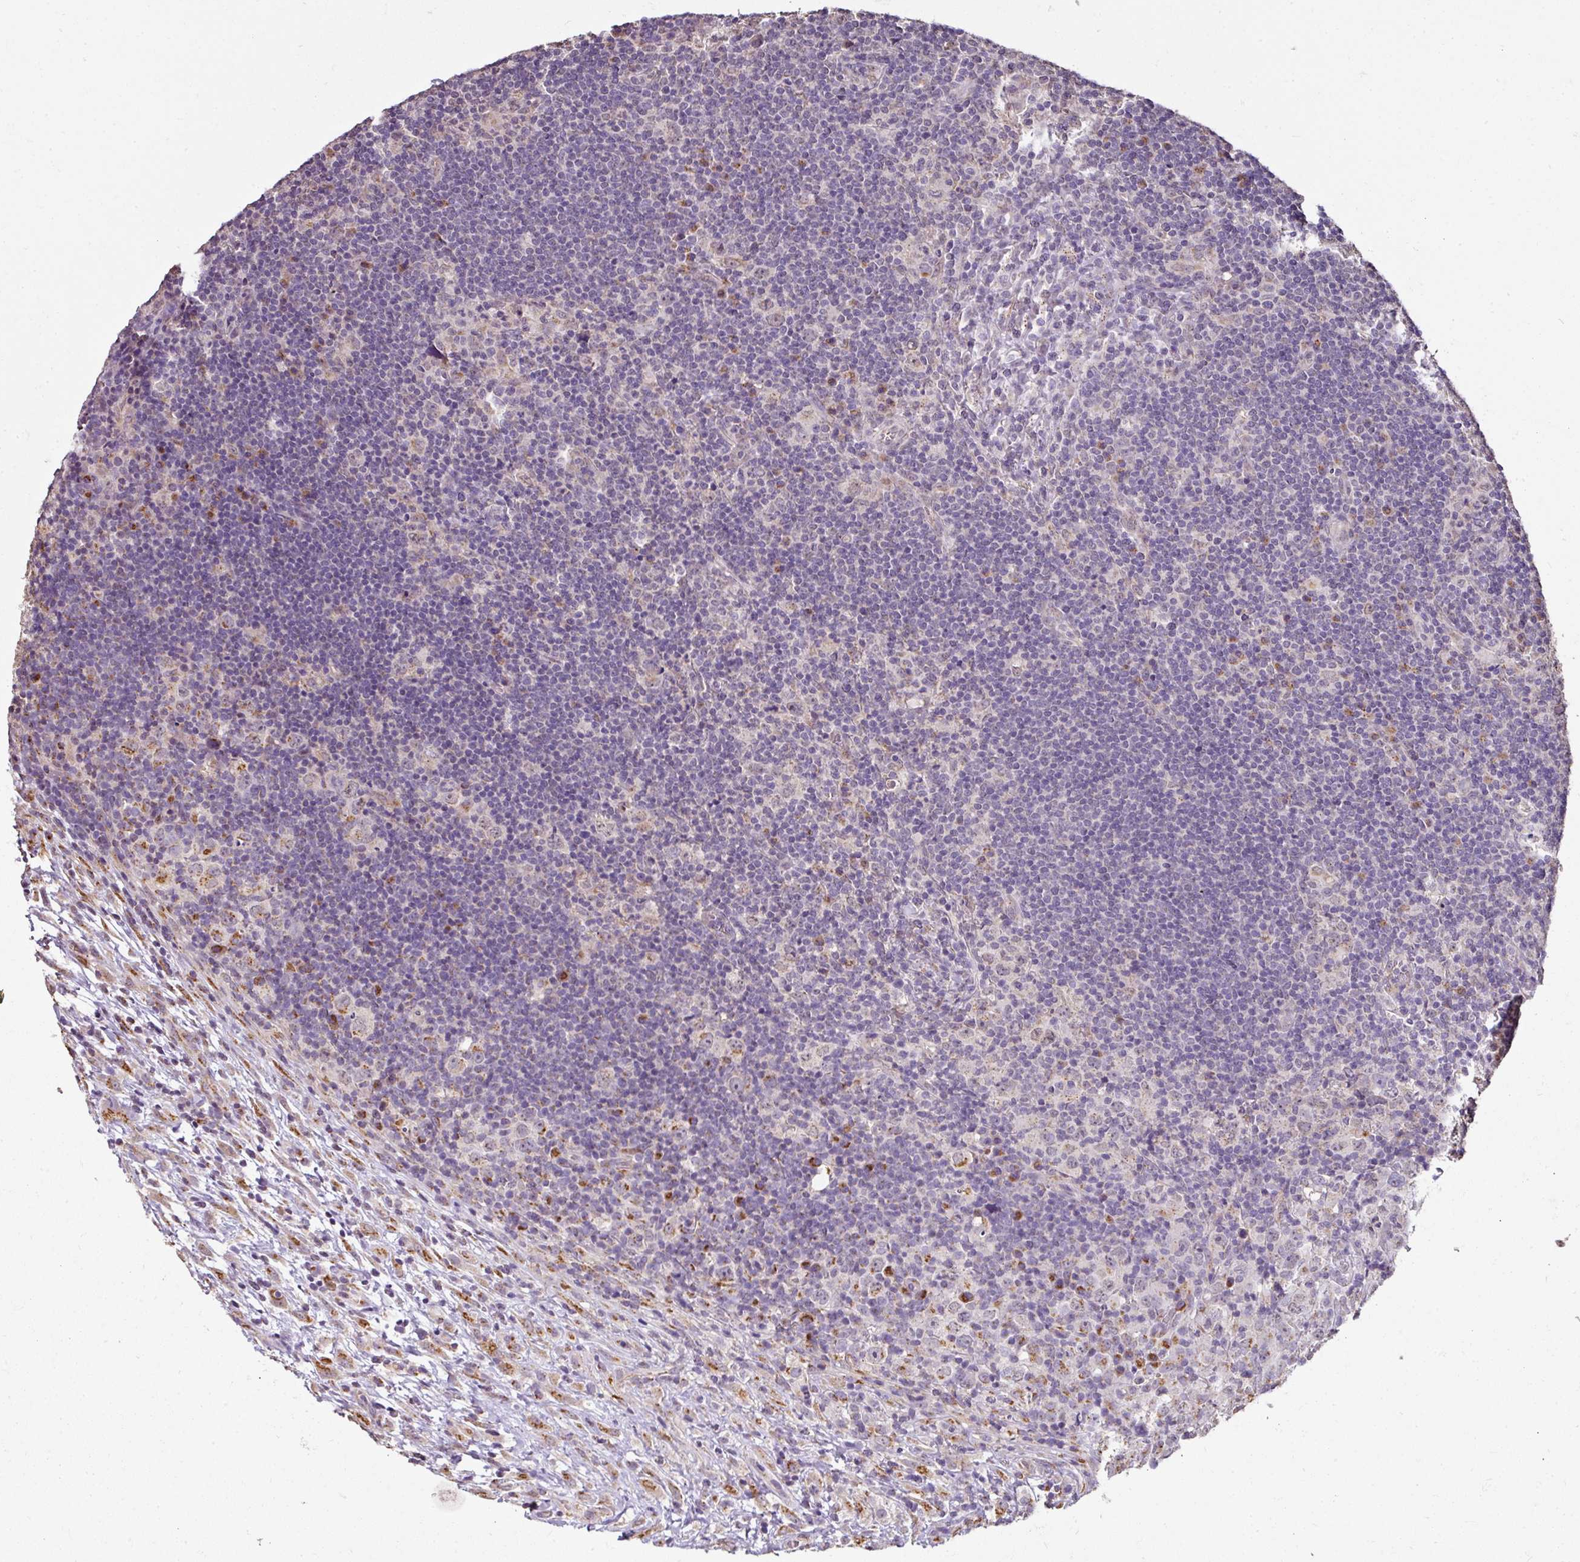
{"staining": {"intensity": "negative", "quantity": "none", "location": "none"}, "tissue": "lymphoma", "cell_type": "Tumor cells", "image_type": "cancer", "snomed": [{"axis": "morphology", "description": "Hodgkin's disease, NOS"}, {"axis": "topography", "description": "Lymph node"}], "caption": "Tumor cells are negative for brown protein staining in Hodgkin's disease. Brightfield microscopy of IHC stained with DAB (brown) and hematoxylin (blue), captured at high magnification.", "gene": "JPH2", "patient": {"sex": "female", "age": 18}}